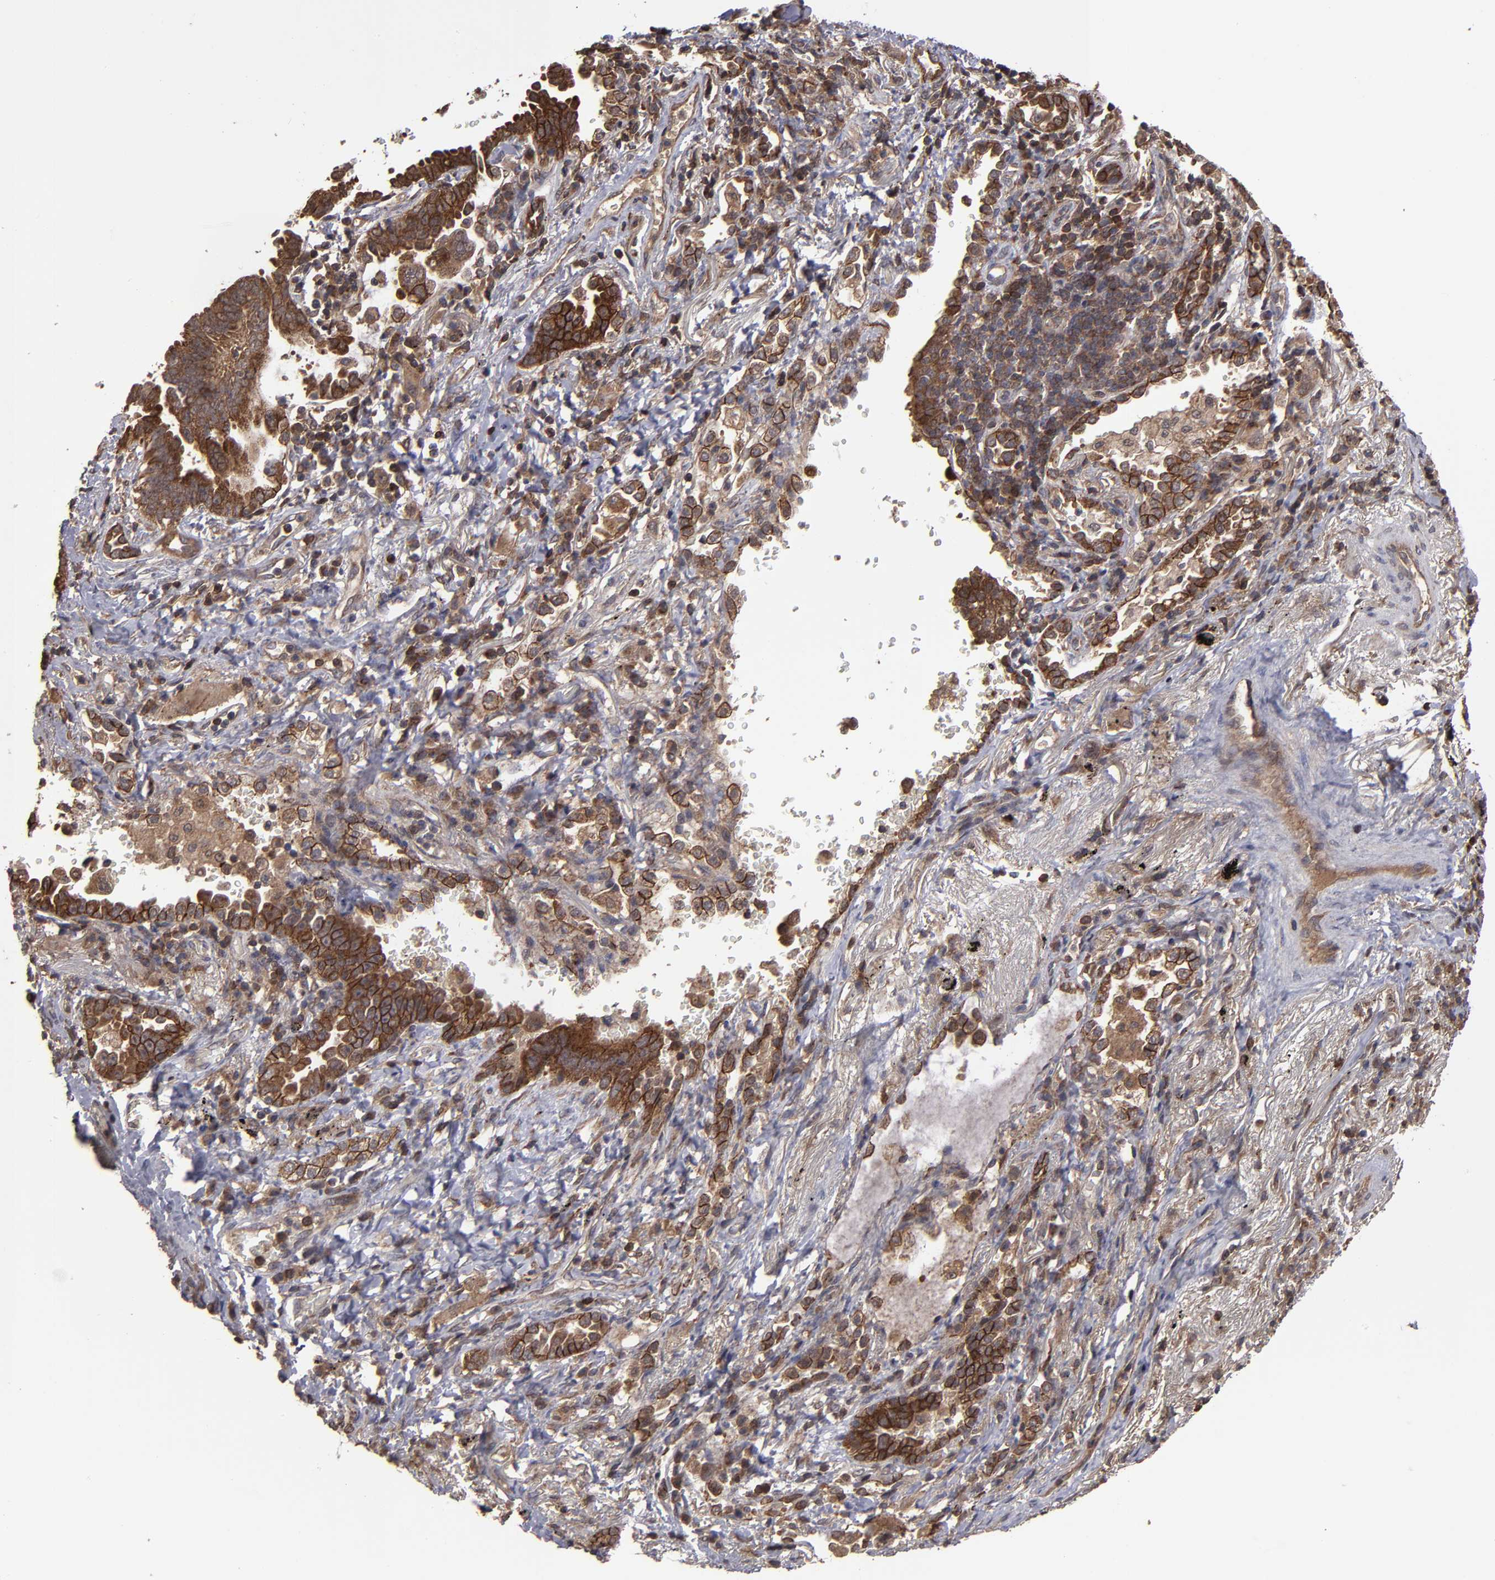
{"staining": {"intensity": "moderate", "quantity": ">75%", "location": "cytoplasmic/membranous"}, "tissue": "lung cancer", "cell_type": "Tumor cells", "image_type": "cancer", "snomed": [{"axis": "morphology", "description": "Adenocarcinoma, NOS"}, {"axis": "topography", "description": "Lung"}], "caption": "Immunohistochemistry (IHC) of human lung cancer (adenocarcinoma) displays medium levels of moderate cytoplasmic/membranous expression in about >75% of tumor cells. Immunohistochemistry (IHC) stains the protein of interest in brown and the nuclei are stained blue.", "gene": "RPS6KA6", "patient": {"sex": "female", "age": 64}}